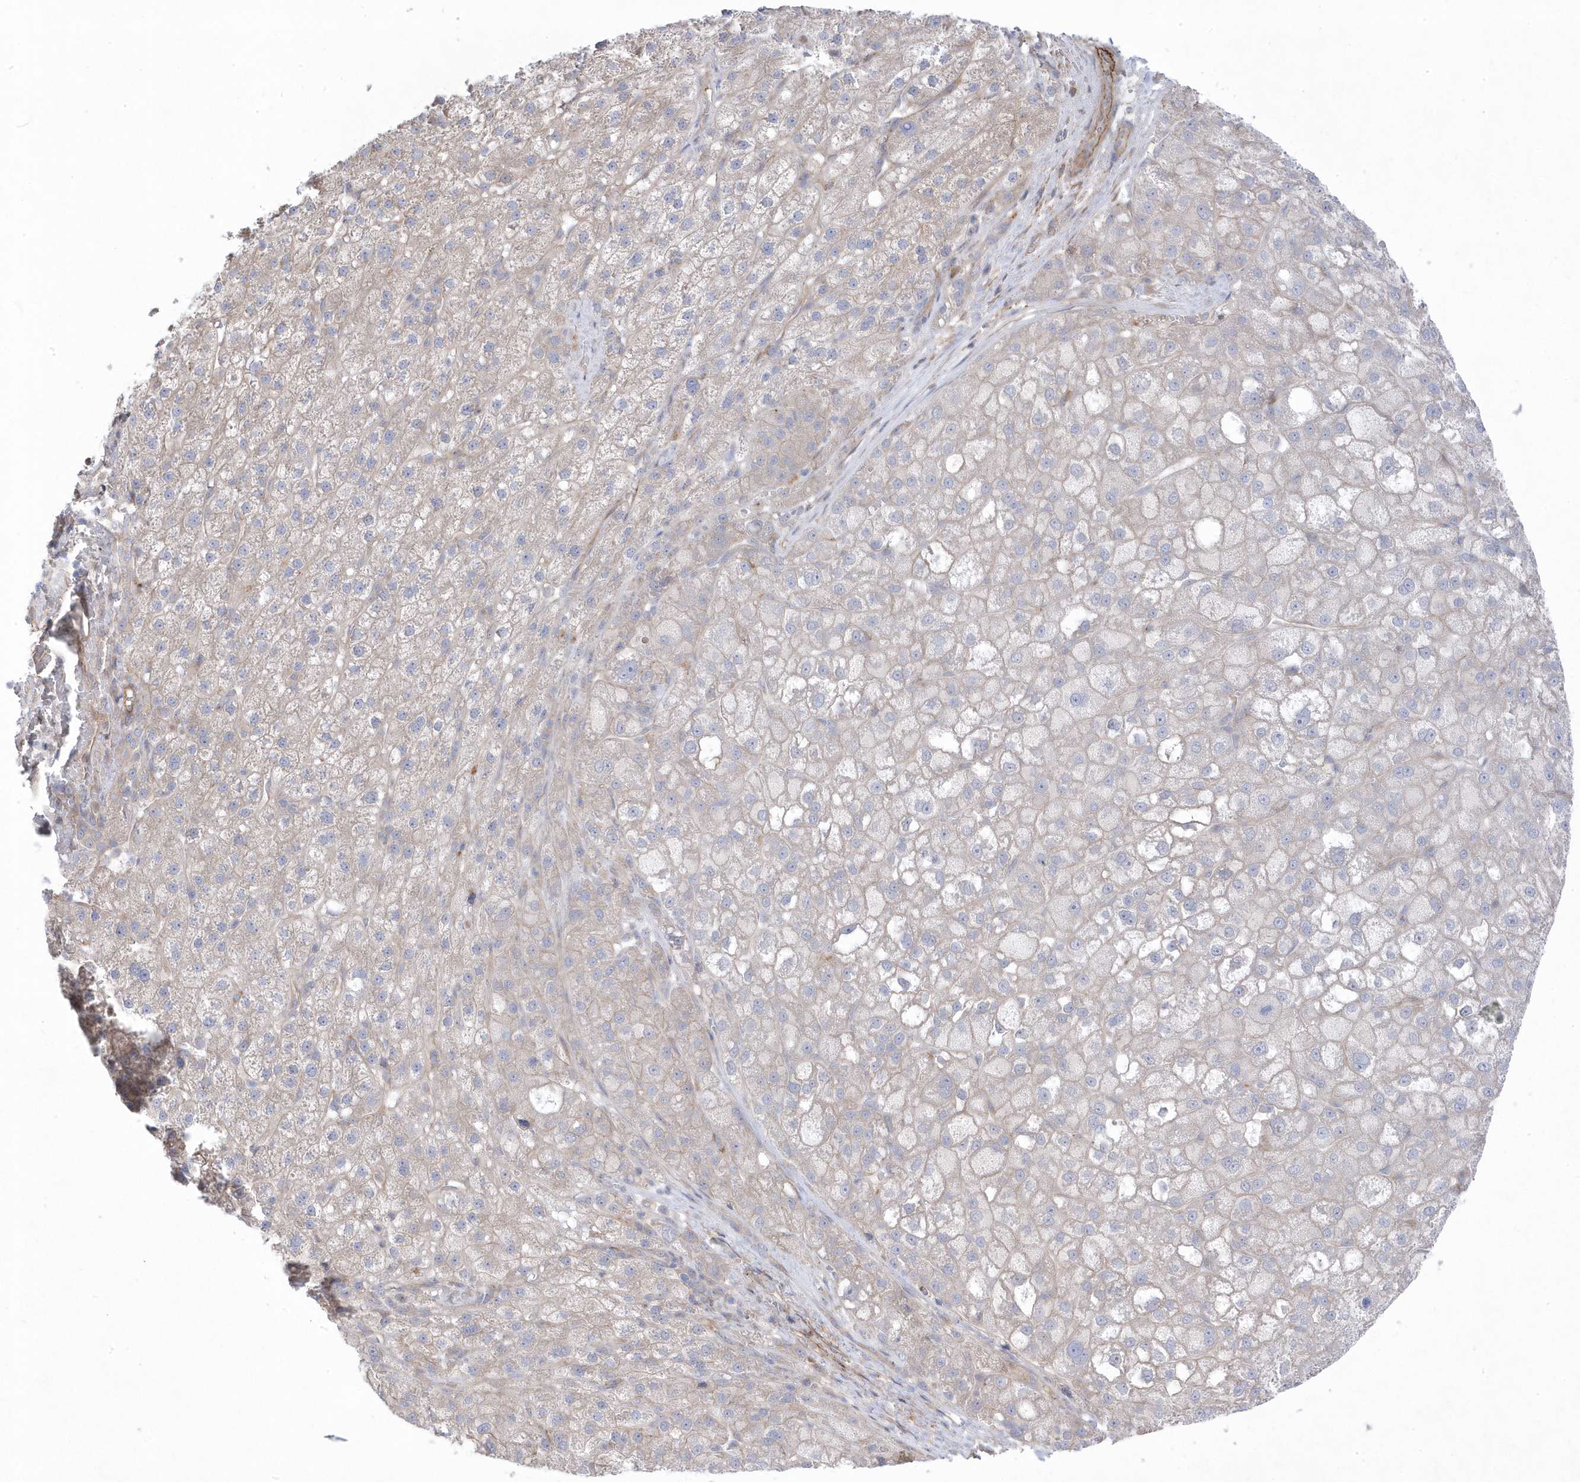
{"staining": {"intensity": "negative", "quantity": "none", "location": "none"}, "tissue": "liver cancer", "cell_type": "Tumor cells", "image_type": "cancer", "snomed": [{"axis": "morphology", "description": "Carcinoma, Hepatocellular, NOS"}, {"axis": "topography", "description": "Liver"}], "caption": "Tumor cells show no significant staining in liver hepatocellular carcinoma.", "gene": "ANAPC1", "patient": {"sex": "male", "age": 57}}